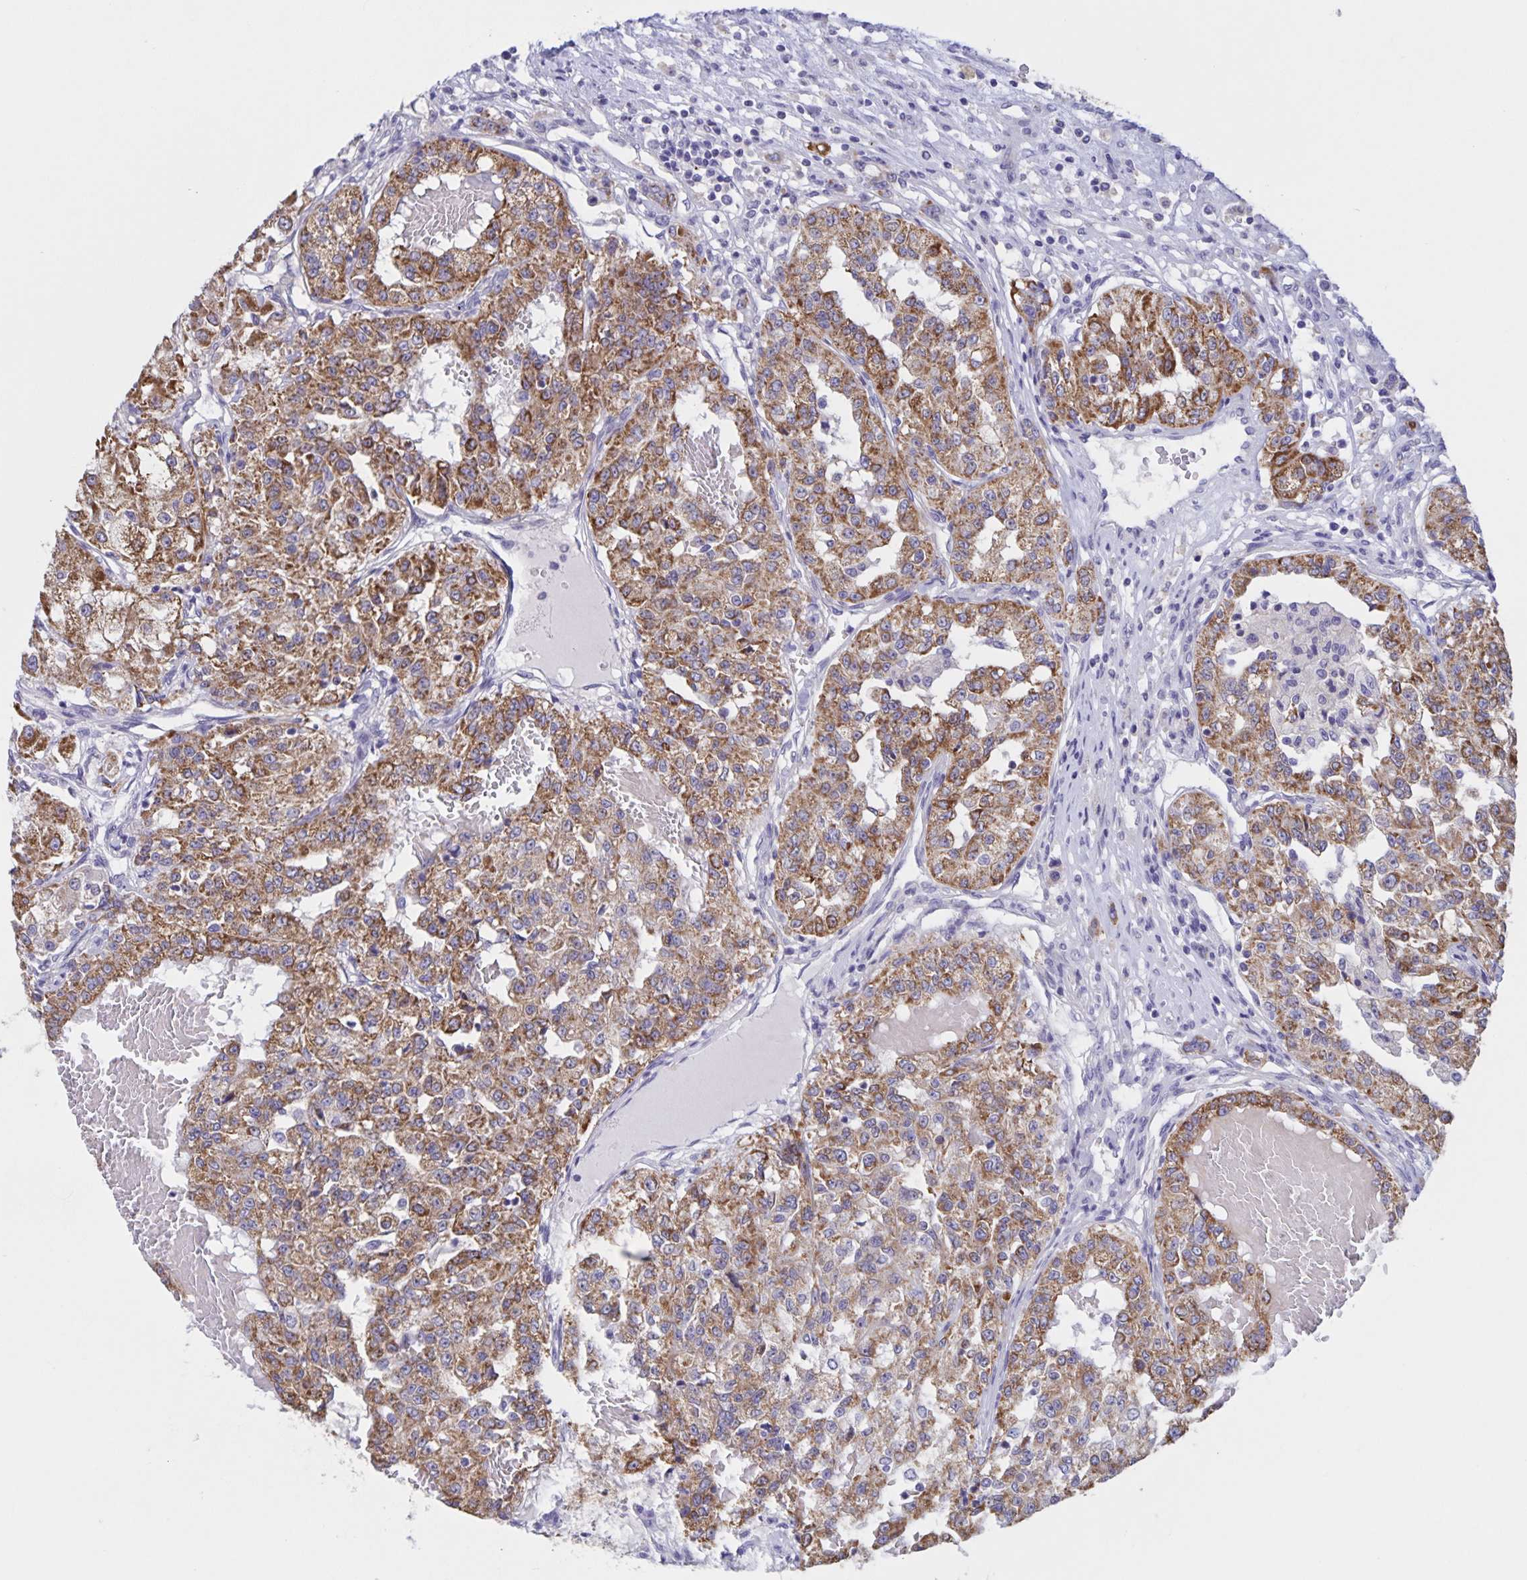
{"staining": {"intensity": "moderate", "quantity": ">75%", "location": "cytoplasmic/membranous"}, "tissue": "renal cancer", "cell_type": "Tumor cells", "image_type": "cancer", "snomed": [{"axis": "morphology", "description": "Adenocarcinoma, NOS"}, {"axis": "topography", "description": "Kidney"}], "caption": "Protein staining of renal cancer tissue exhibits moderate cytoplasmic/membranous expression in approximately >75% of tumor cells.", "gene": "DMGDH", "patient": {"sex": "female", "age": 63}}